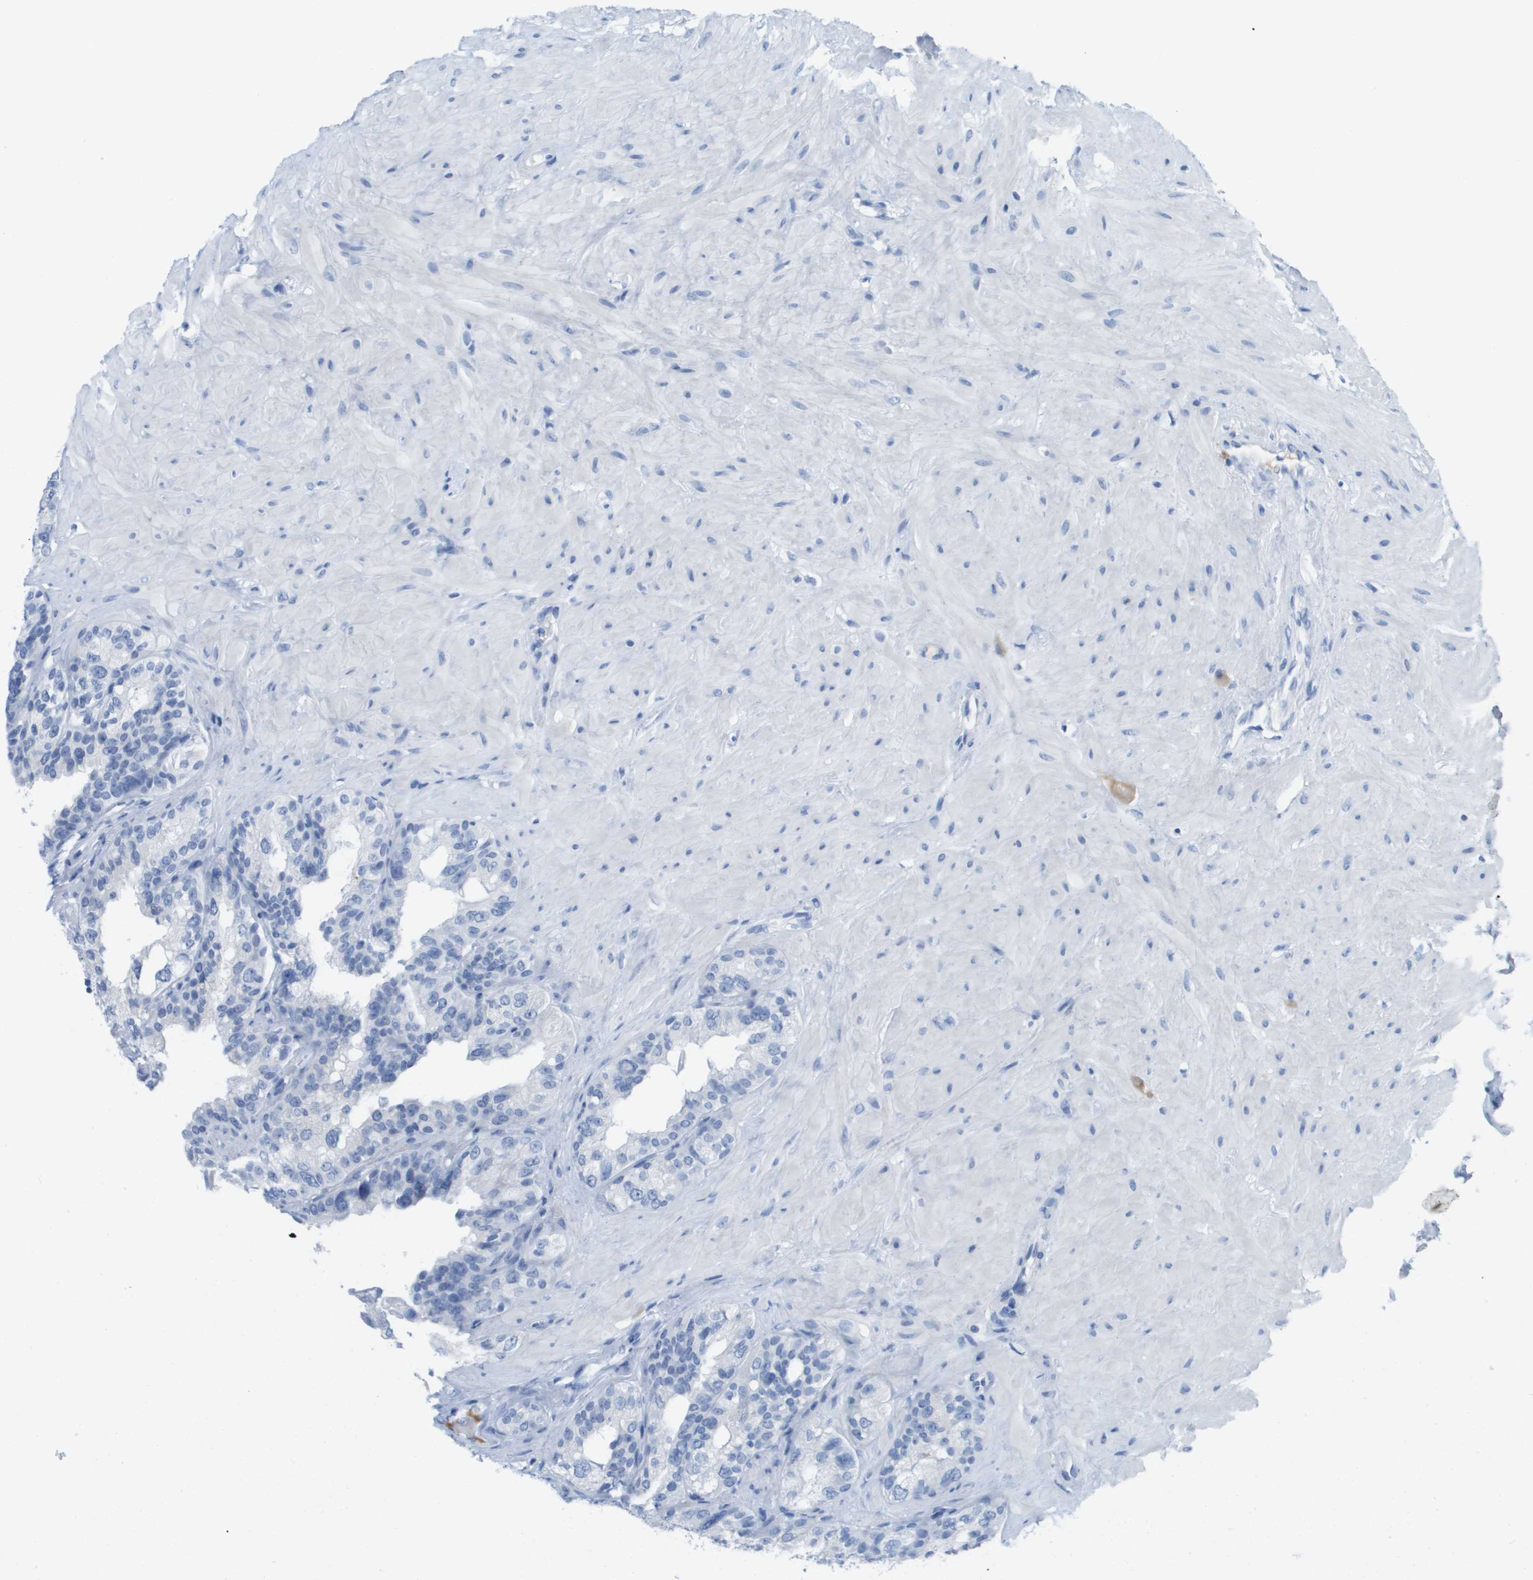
{"staining": {"intensity": "negative", "quantity": "none", "location": "none"}, "tissue": "seminal vesicle", "cell_type": "Glandular cells", "image_type": "normal", "snomed": [{"axis": "morphology", "description": "Normal tissue, NOS"}, {"axis": "topography", "description": "Seminal veicle"}], "caption": "A high-resolution micrograph shows immunohistochemistry staining of normal seminal vesicle, which shows no significant positivity in glandular cells. (DAB (3,3'-diaminobenzidine) immunohistochemistry with hematoxylin counter stain).", "gene": "GPR18", "patient": {"sex": "male", "age": 68}}